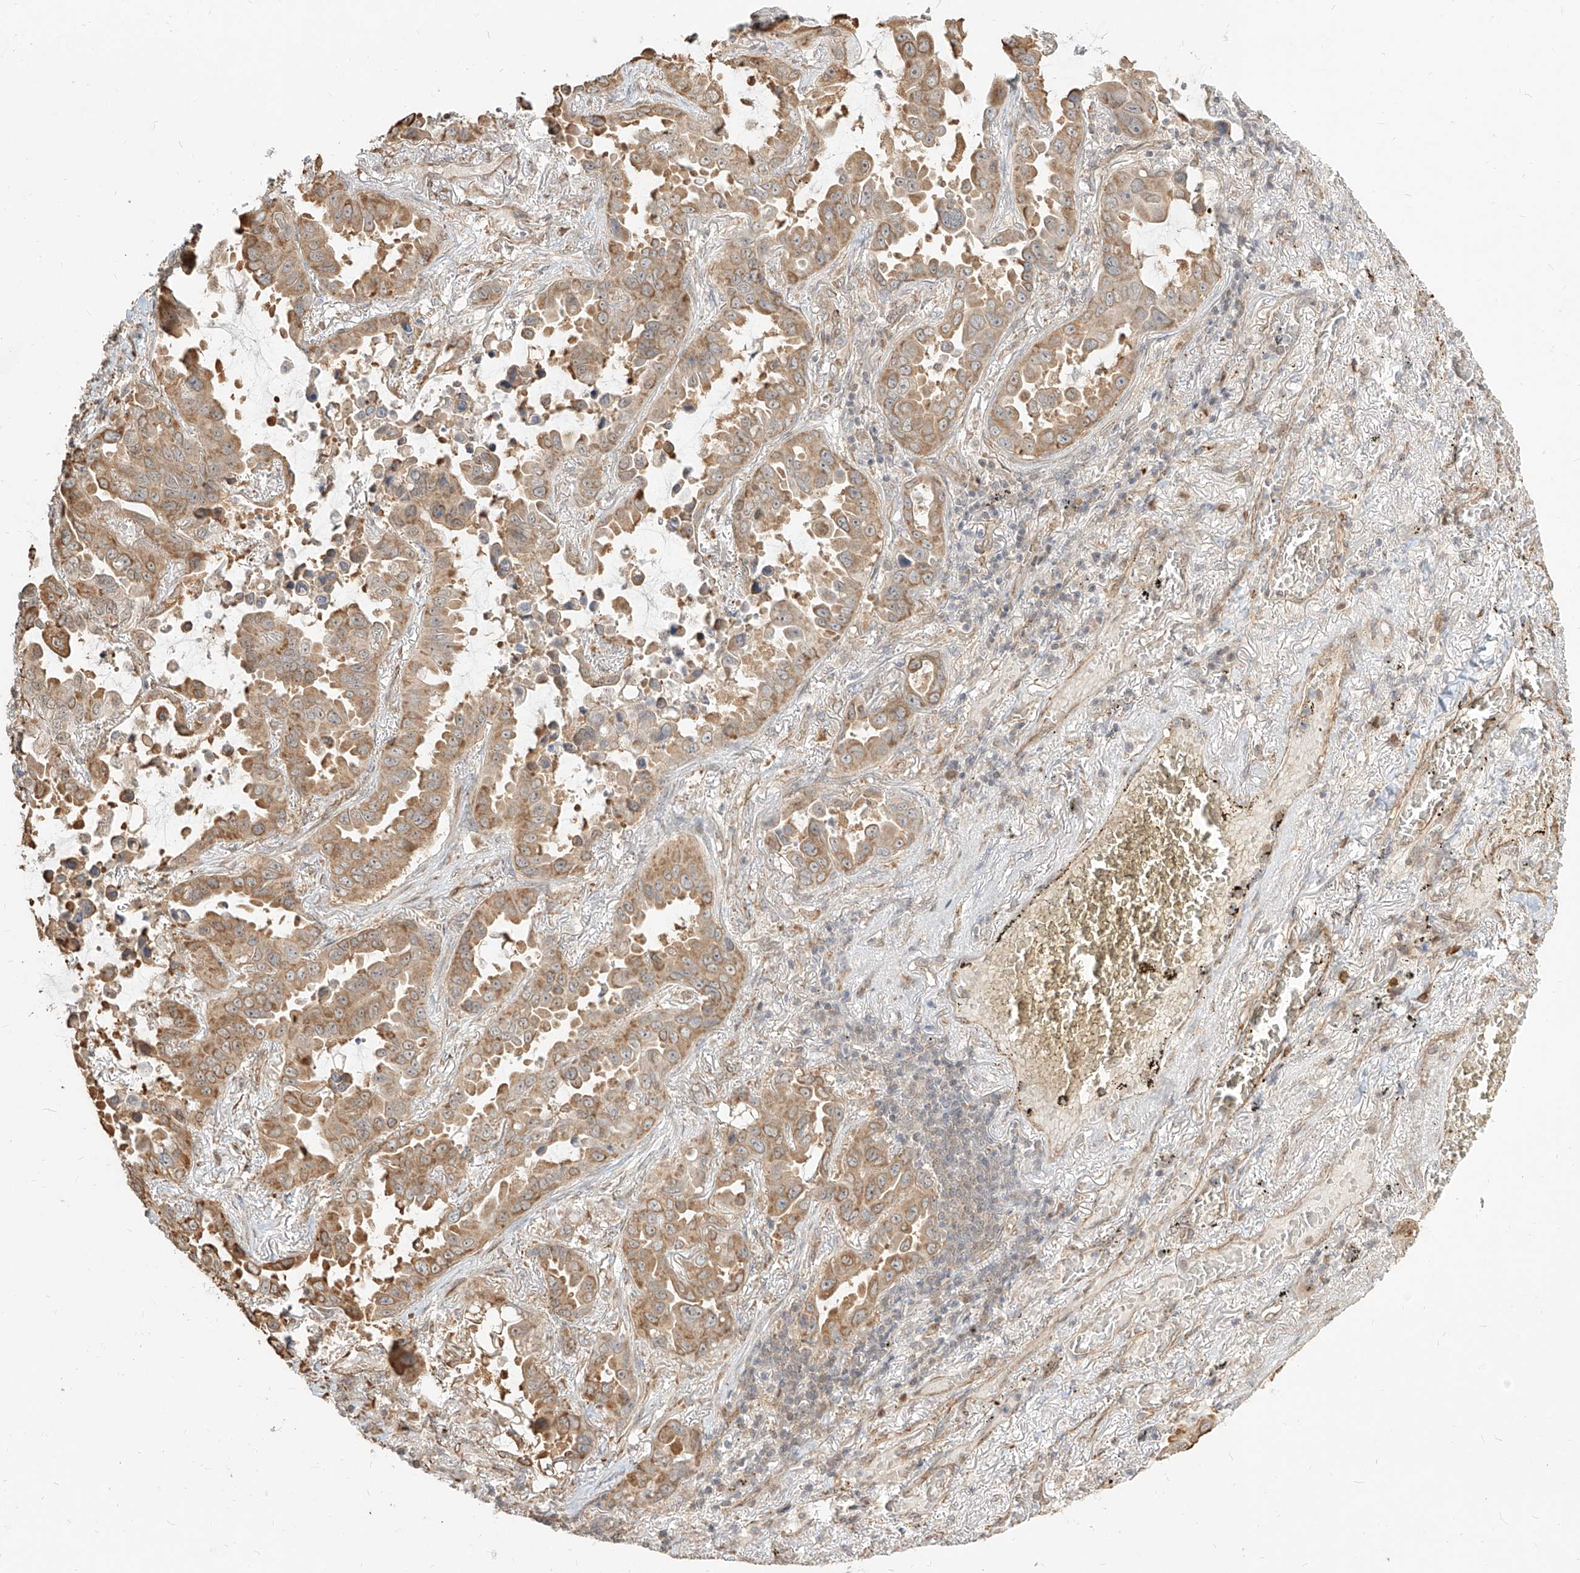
{"staining": {"intensity": "moderate", "quantity": ">75%", "location": "cytoplasmic/membranous"}, "tissue": "lung cancer", "cell_type": "Tumor cells", "image_type": "cancer", "snomed": [{"axis": "morphology", "description": "Adenocarcinoma, NOS"}, {"axis": "topography", "description": "Lung"}], "caption": "IHC histopathology image of neoplastic tissue: human lung cancer (adenocarcinoma) stained using IHC shows medium levels of moderate protein expression localized specifically in the cytoplasmic/membranous of tumor cells, appearing as a cytoplasmic/membranous brown color.", "gene": "UBE2K", "patient": {"sex": "male", "age": 64}}